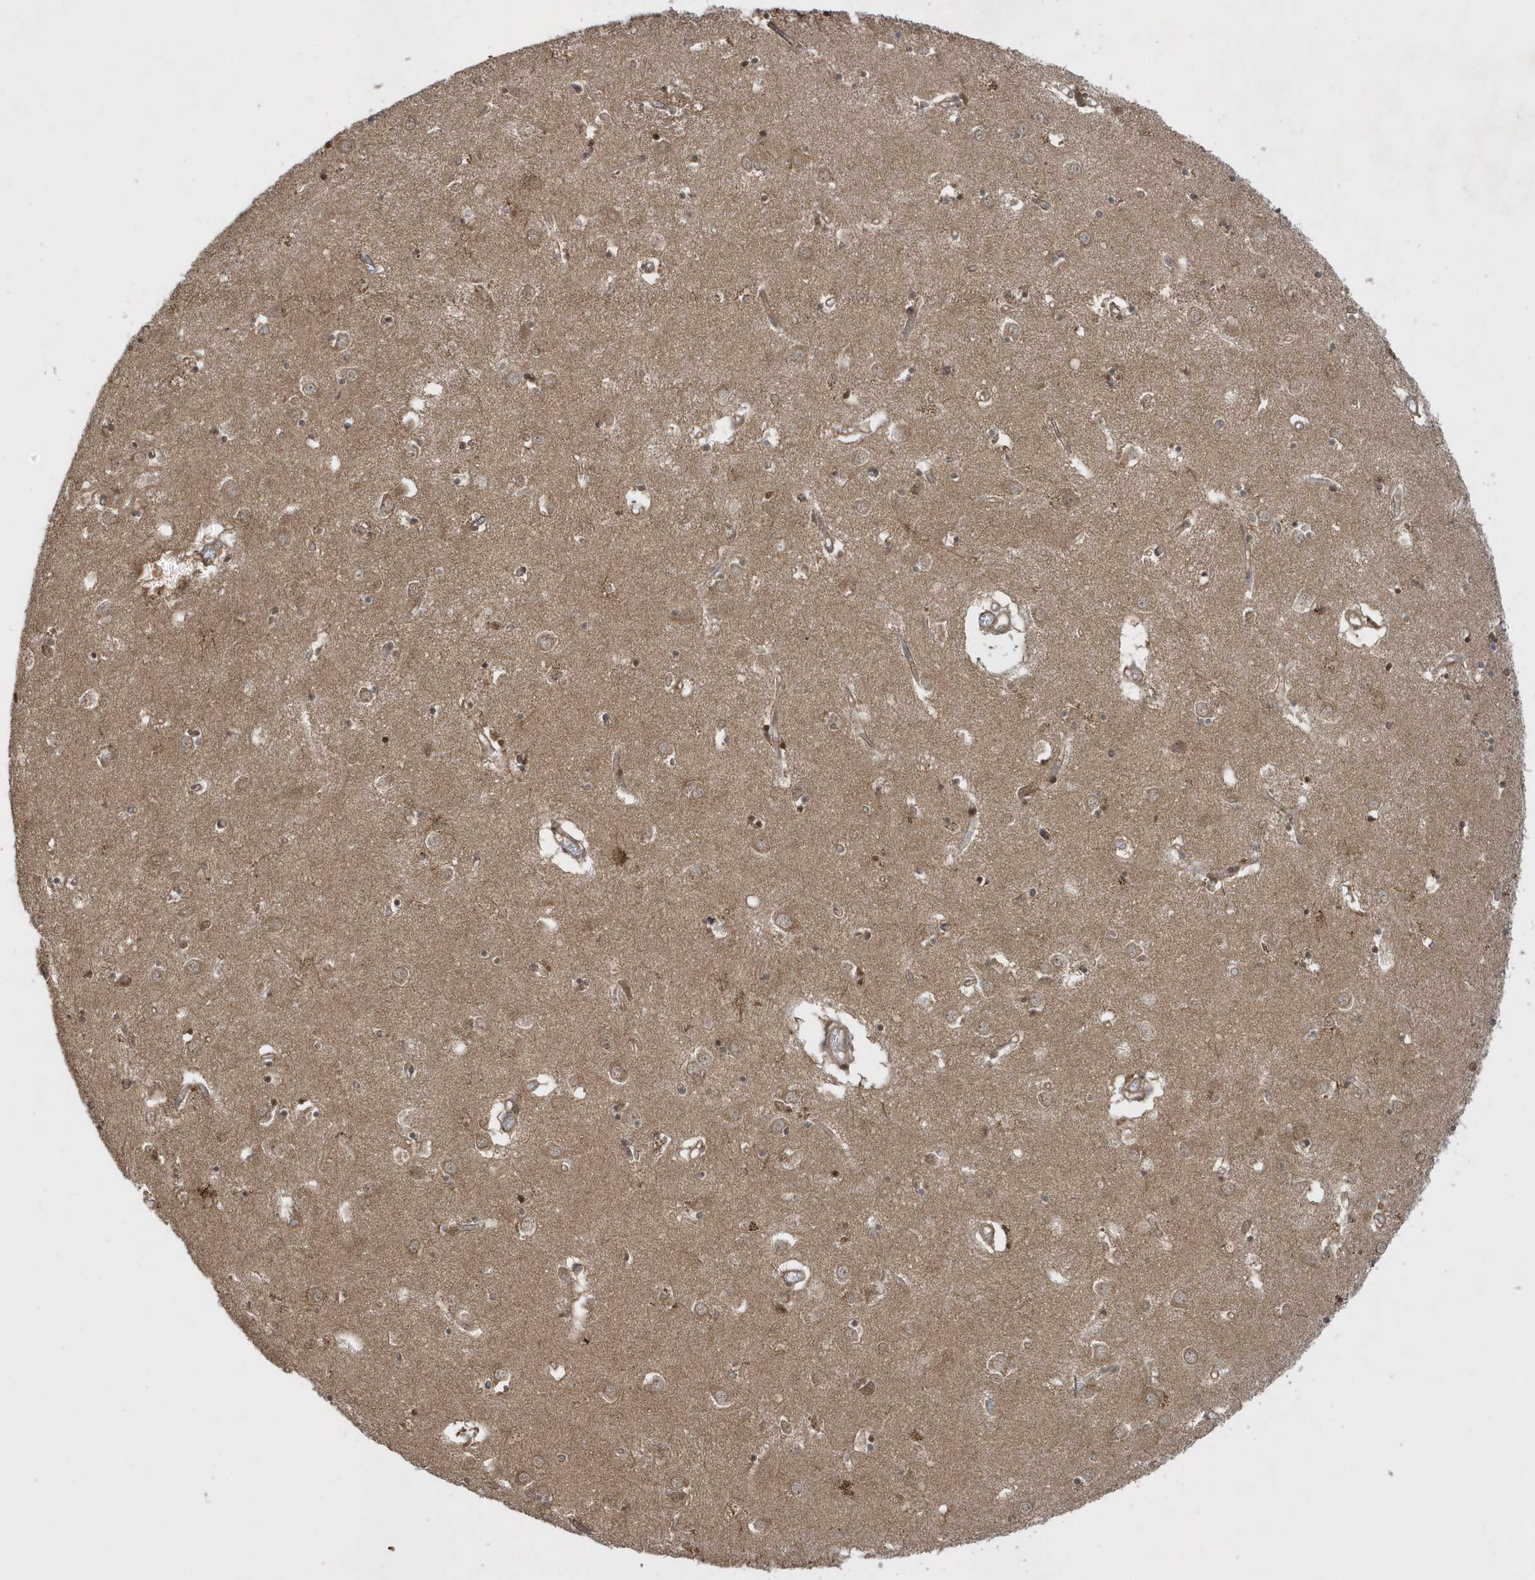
{"staining": {"intensity": "moderate", "quantity": ">75%", "location": "cytoplasmic/membranous"}, "tissue": "caudate", "cell_type": "Glial cells", "image_type": "normal", "snomed": [{"axis": "morphology", "description": "Normal tissue, NOS"}, {"axis": "topography", "description": "Lateral ventricle wall"}], "caption": "Approximately >75% of glial cells in unremarkable caudate exhibit moderate cytoplasmic/membranous protein expression as visualized by brown immunohistochemical staining.", "gene": "STAMBP", "patient": {"sex": "male", "age": 70}}